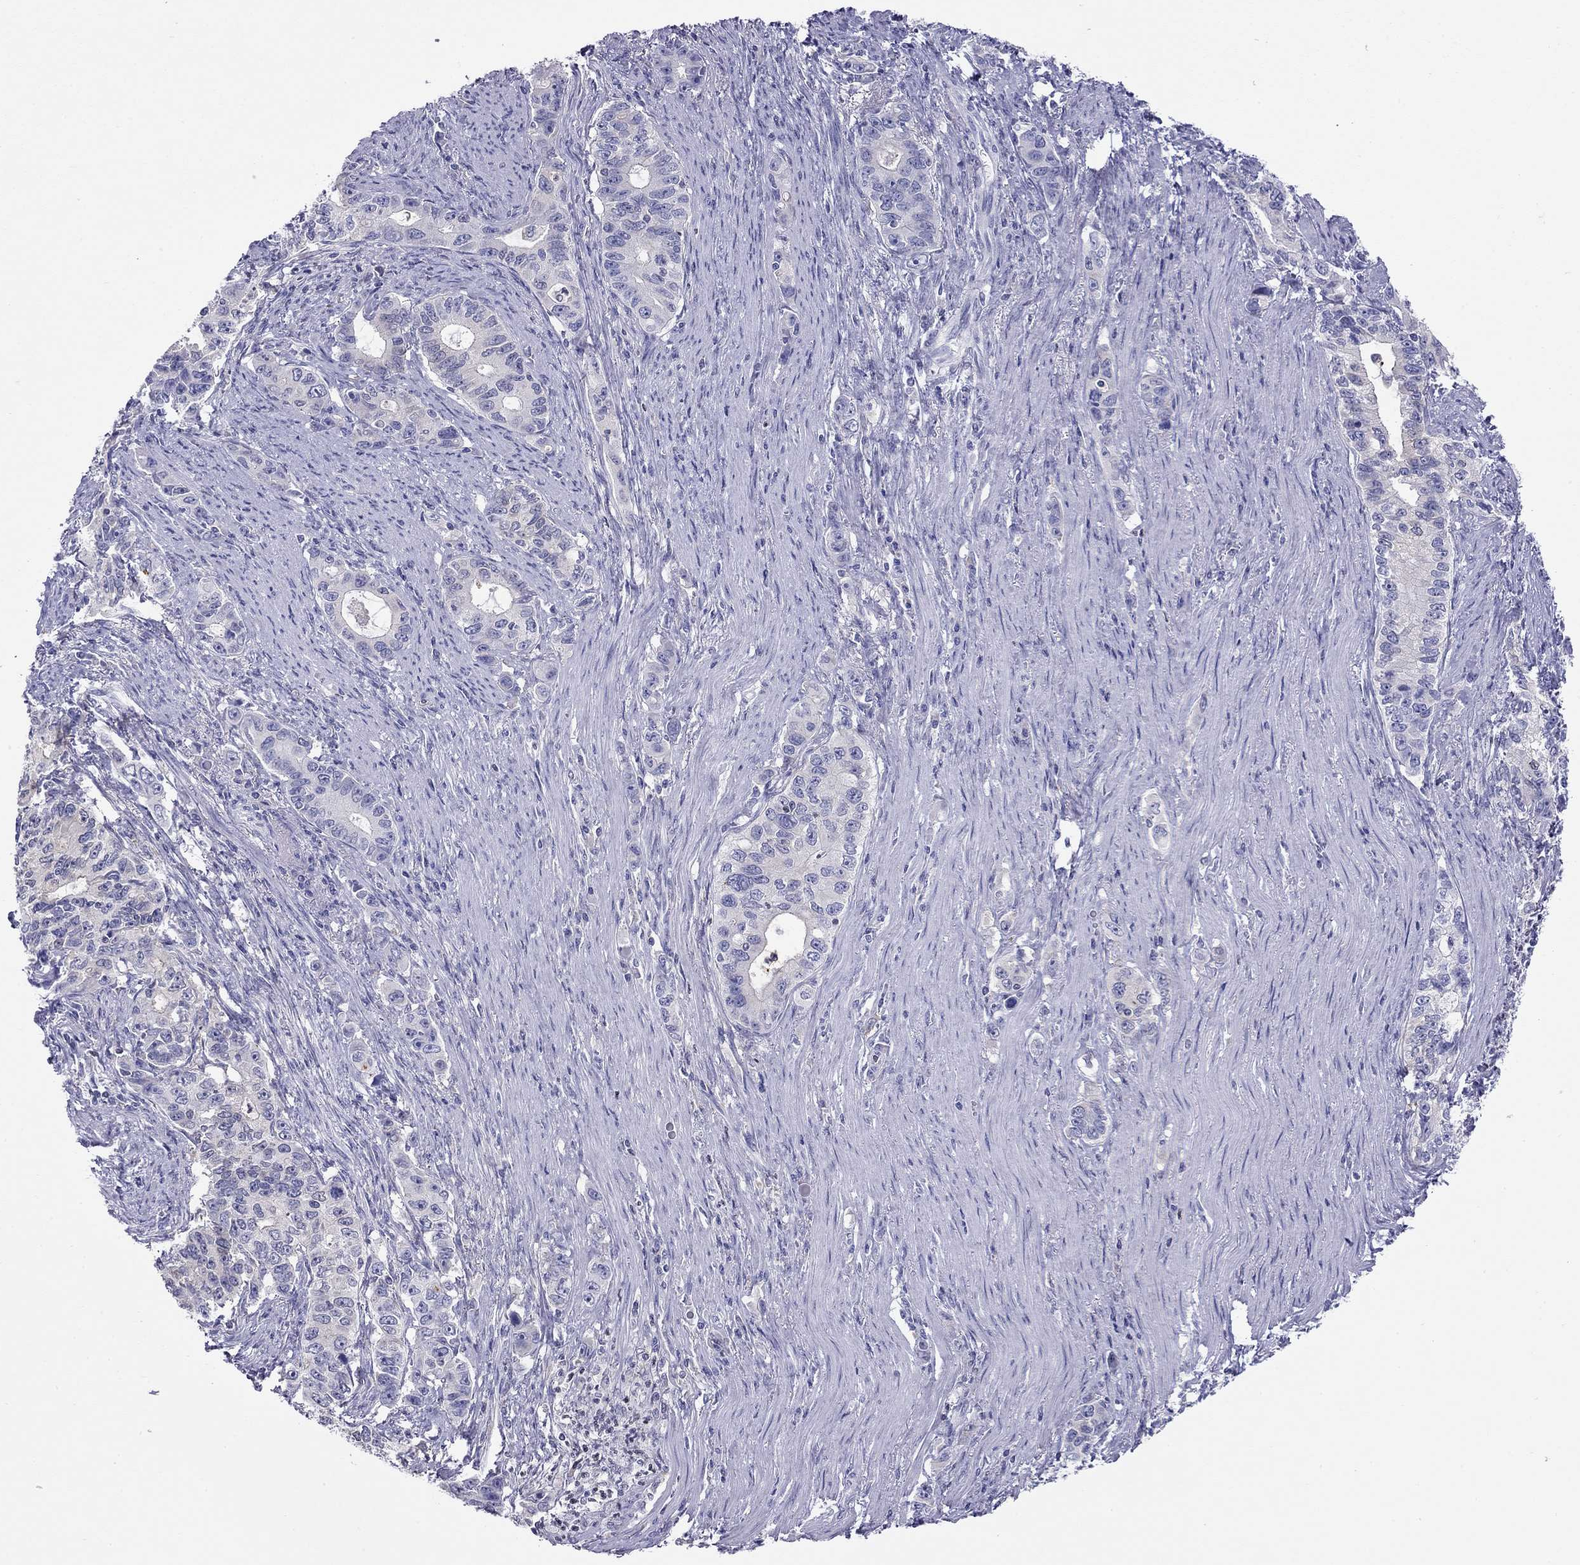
{"staining": {"intensity": "negative", "quantity": "none", "location": "none"}, "tissue": "stomach cancer", "cell_type": "Tumor cells", "image_type": "cancer", "snomed": [{"axis": "morphology", "description": "Adenocarcinoma, NOS"}, {"axis": "topography", "description": "Stomach, lower"}], "caption": "Tumor cells are negative for brown protein staining in adenocarcinoma (stomach).", "gene": "SLC46A2", "patient": {"sex": "female", "age": 72}}